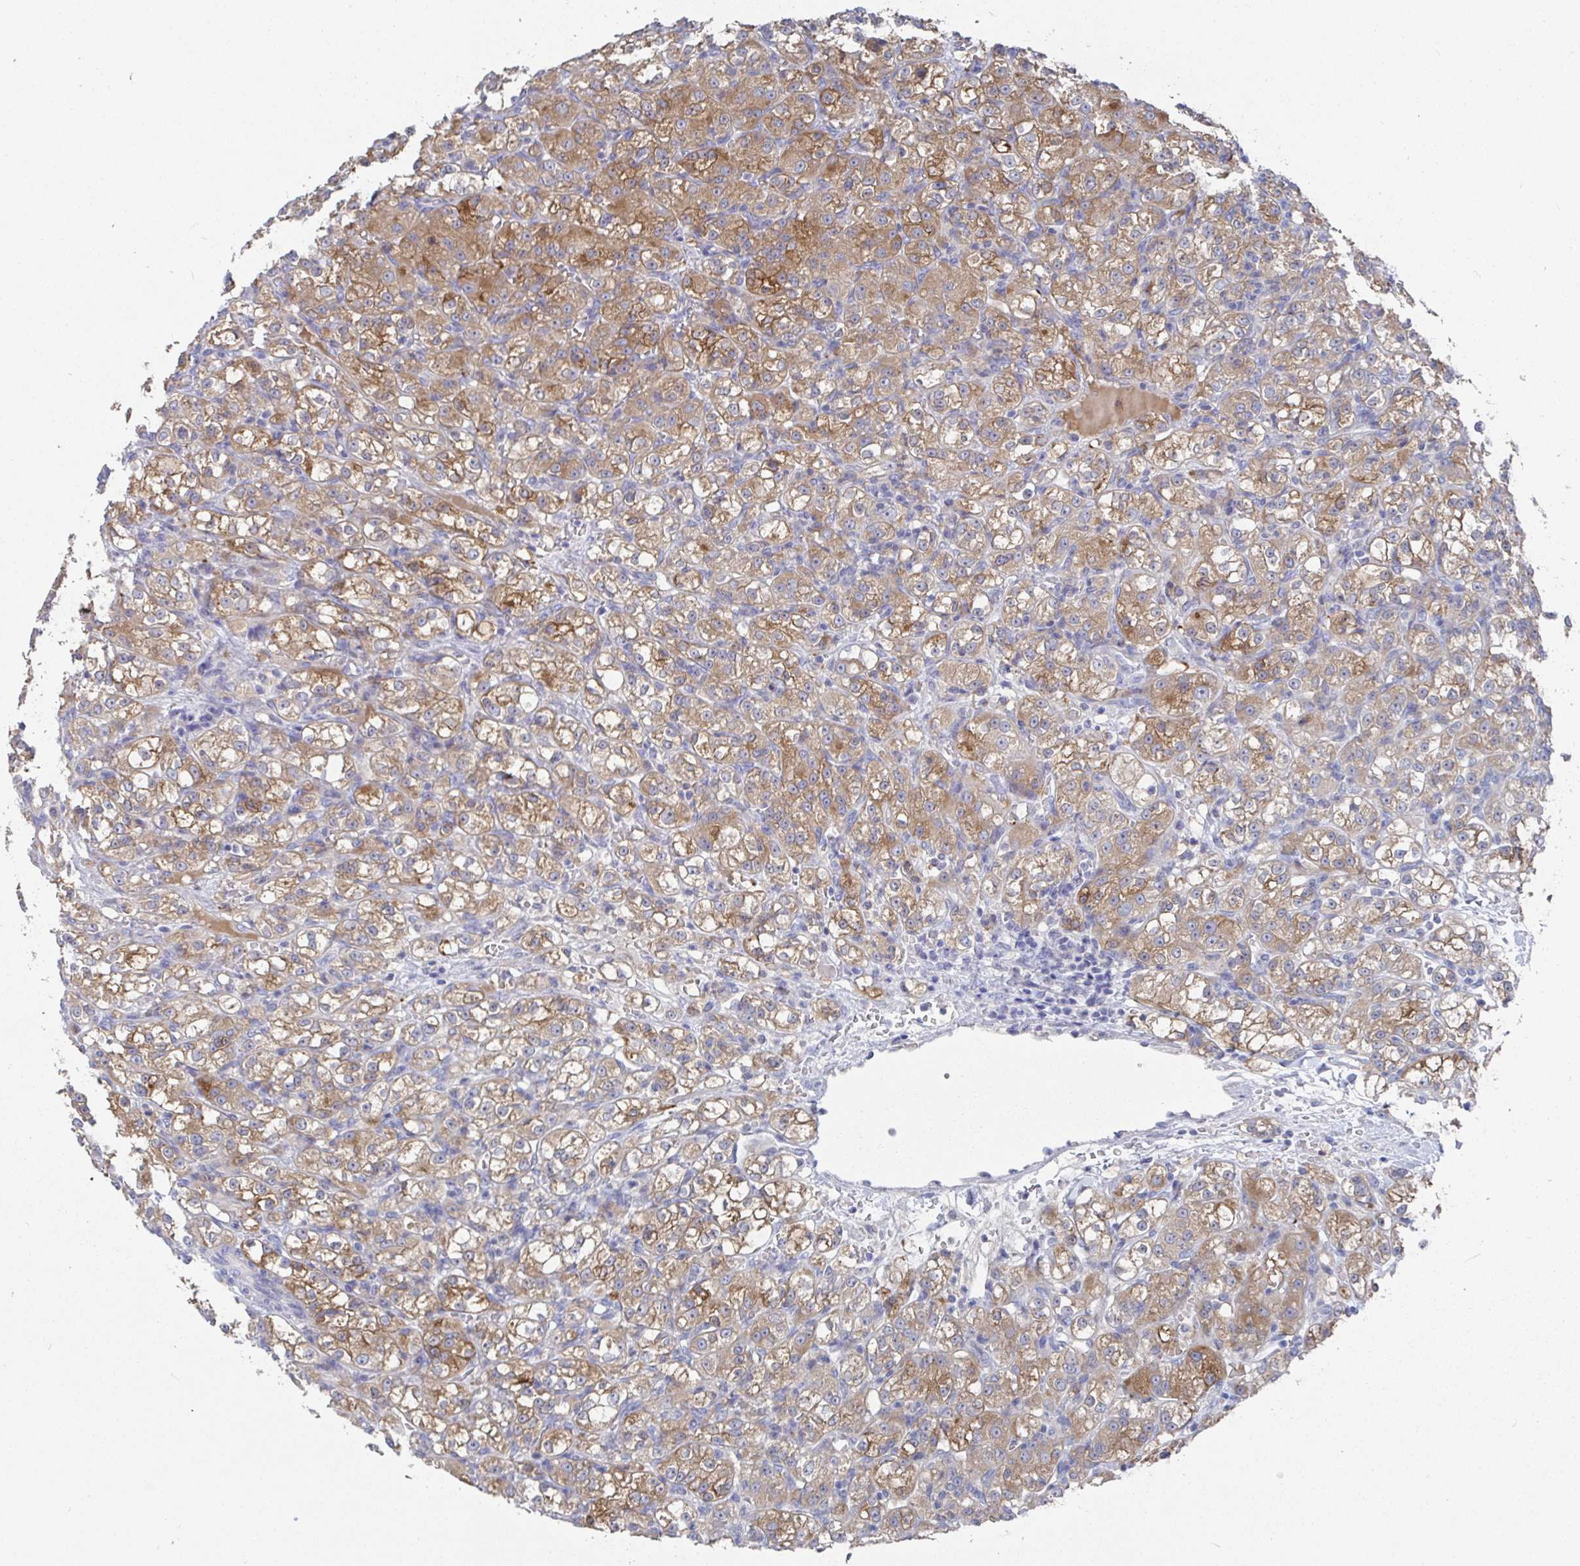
{"staining": {"intensity": "moderate", "quantity": ">75%", "location": "cytoplasmic/membranous"}, "tissue": "renal cancer", "cell_type": "Tumor cells", "image_type": "cancer", "snomed": [{"axis": "morphology", "description": "Normal tissue, NOS"}, {"axis": "morphology", "description": "Adenocarcinoma, NOS"}, {"axis": "topography", "description": "Kidney"}], "caption": "Renal cancer (adenocarcinoma) stained with a protein marker exhibits moderate staining in tumor cells.", "gene": "GPR148", "patient": {"sex": "male", "age": 61}}